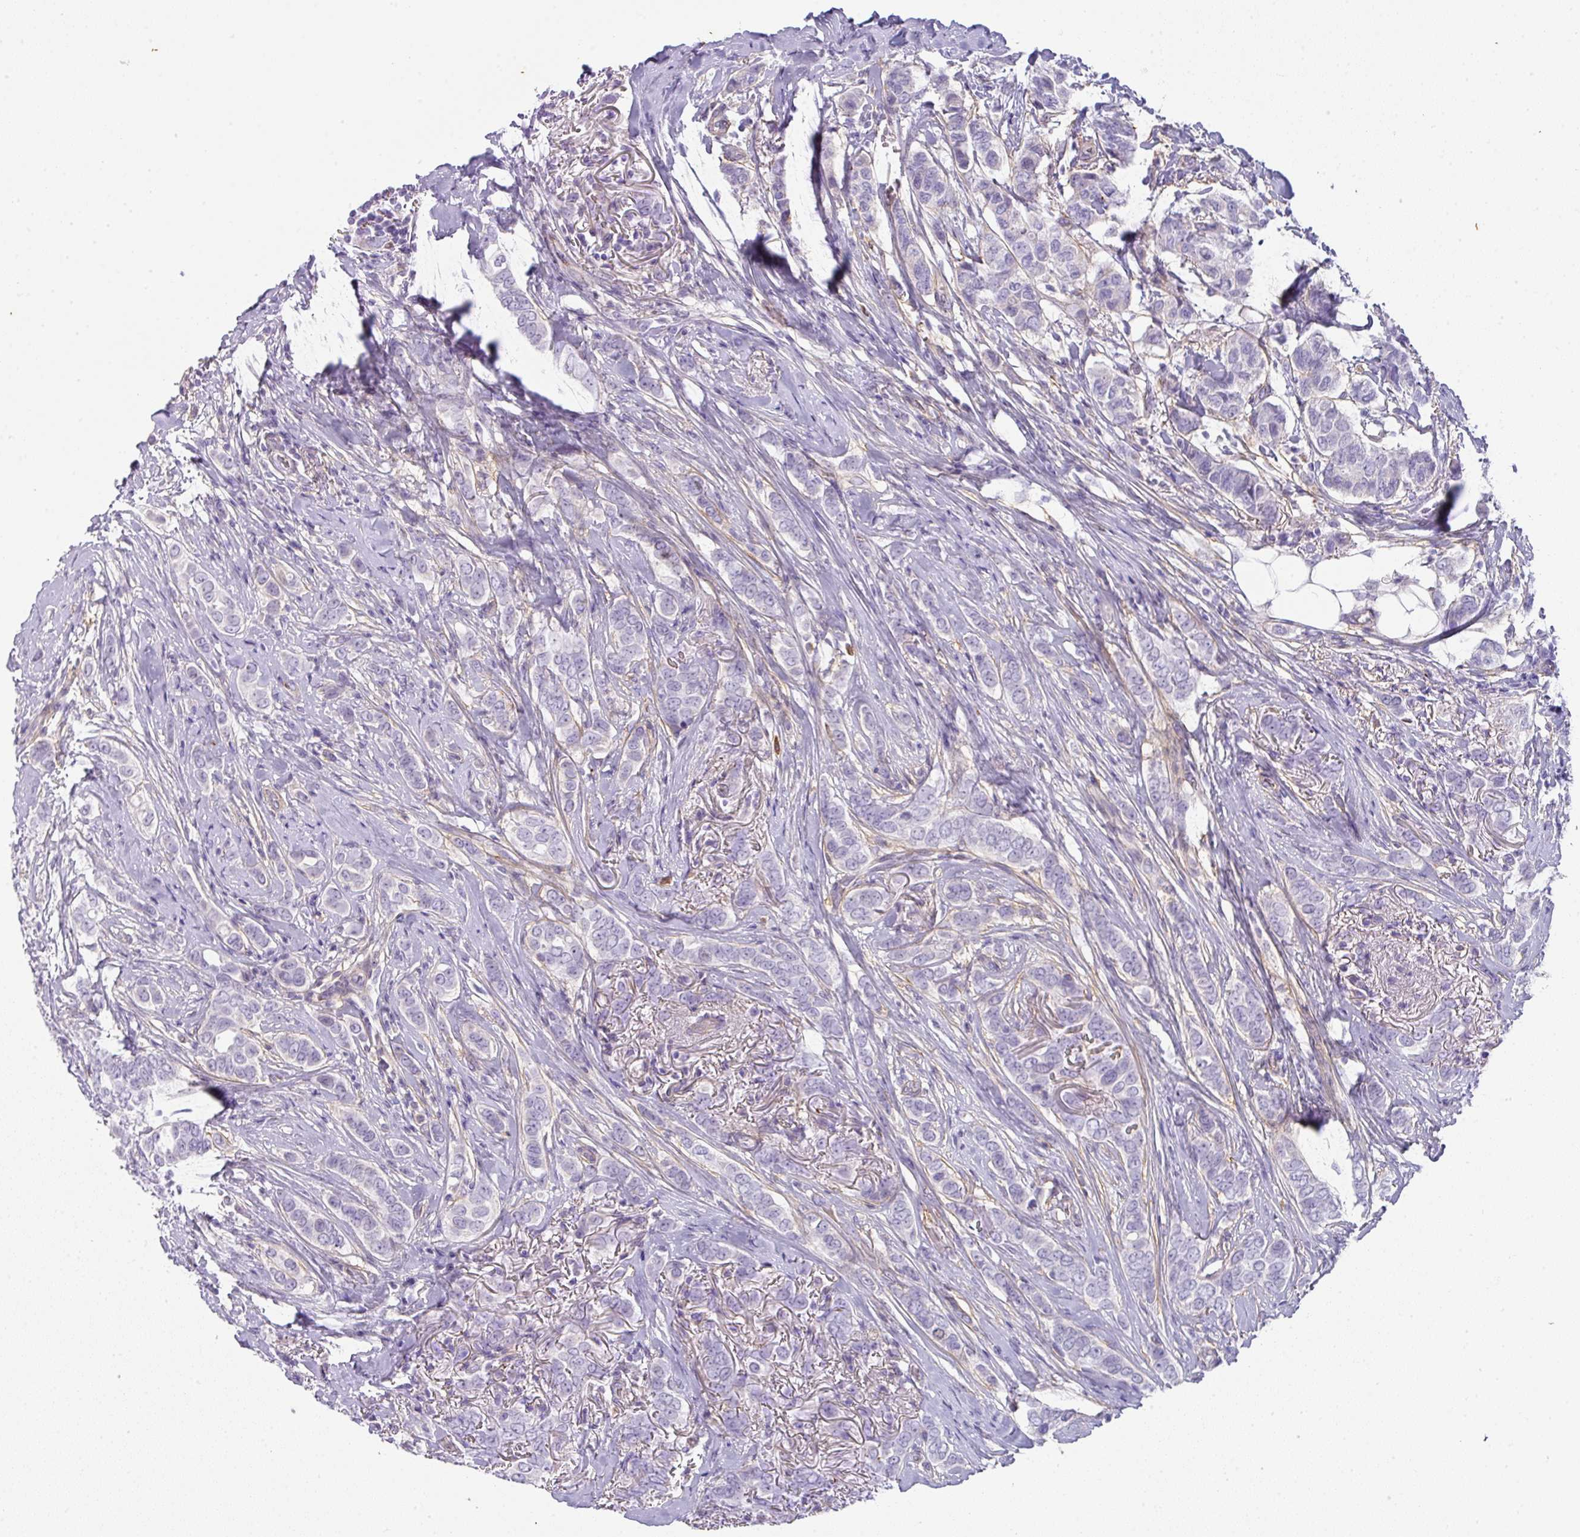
{"staining": {"intensity": "negative", "quantity": "none", "location": "none"}, "tissue": "breast cancer", "cell_type": "Tumor cells", "image_type": "cancer", "snomed": [{"axis": "morphology", "description": "Lobular carcinoma"}, {"axis": "topography", "description": "Breast"}], "caption": "Immunohistochemistry image of breast cancer (lobular carcinoma) stained for a protein (brown), which displays no positivity in tumor cells.", "gene": "OR52N1", "patient": {"sex": "female", "age": 51}}